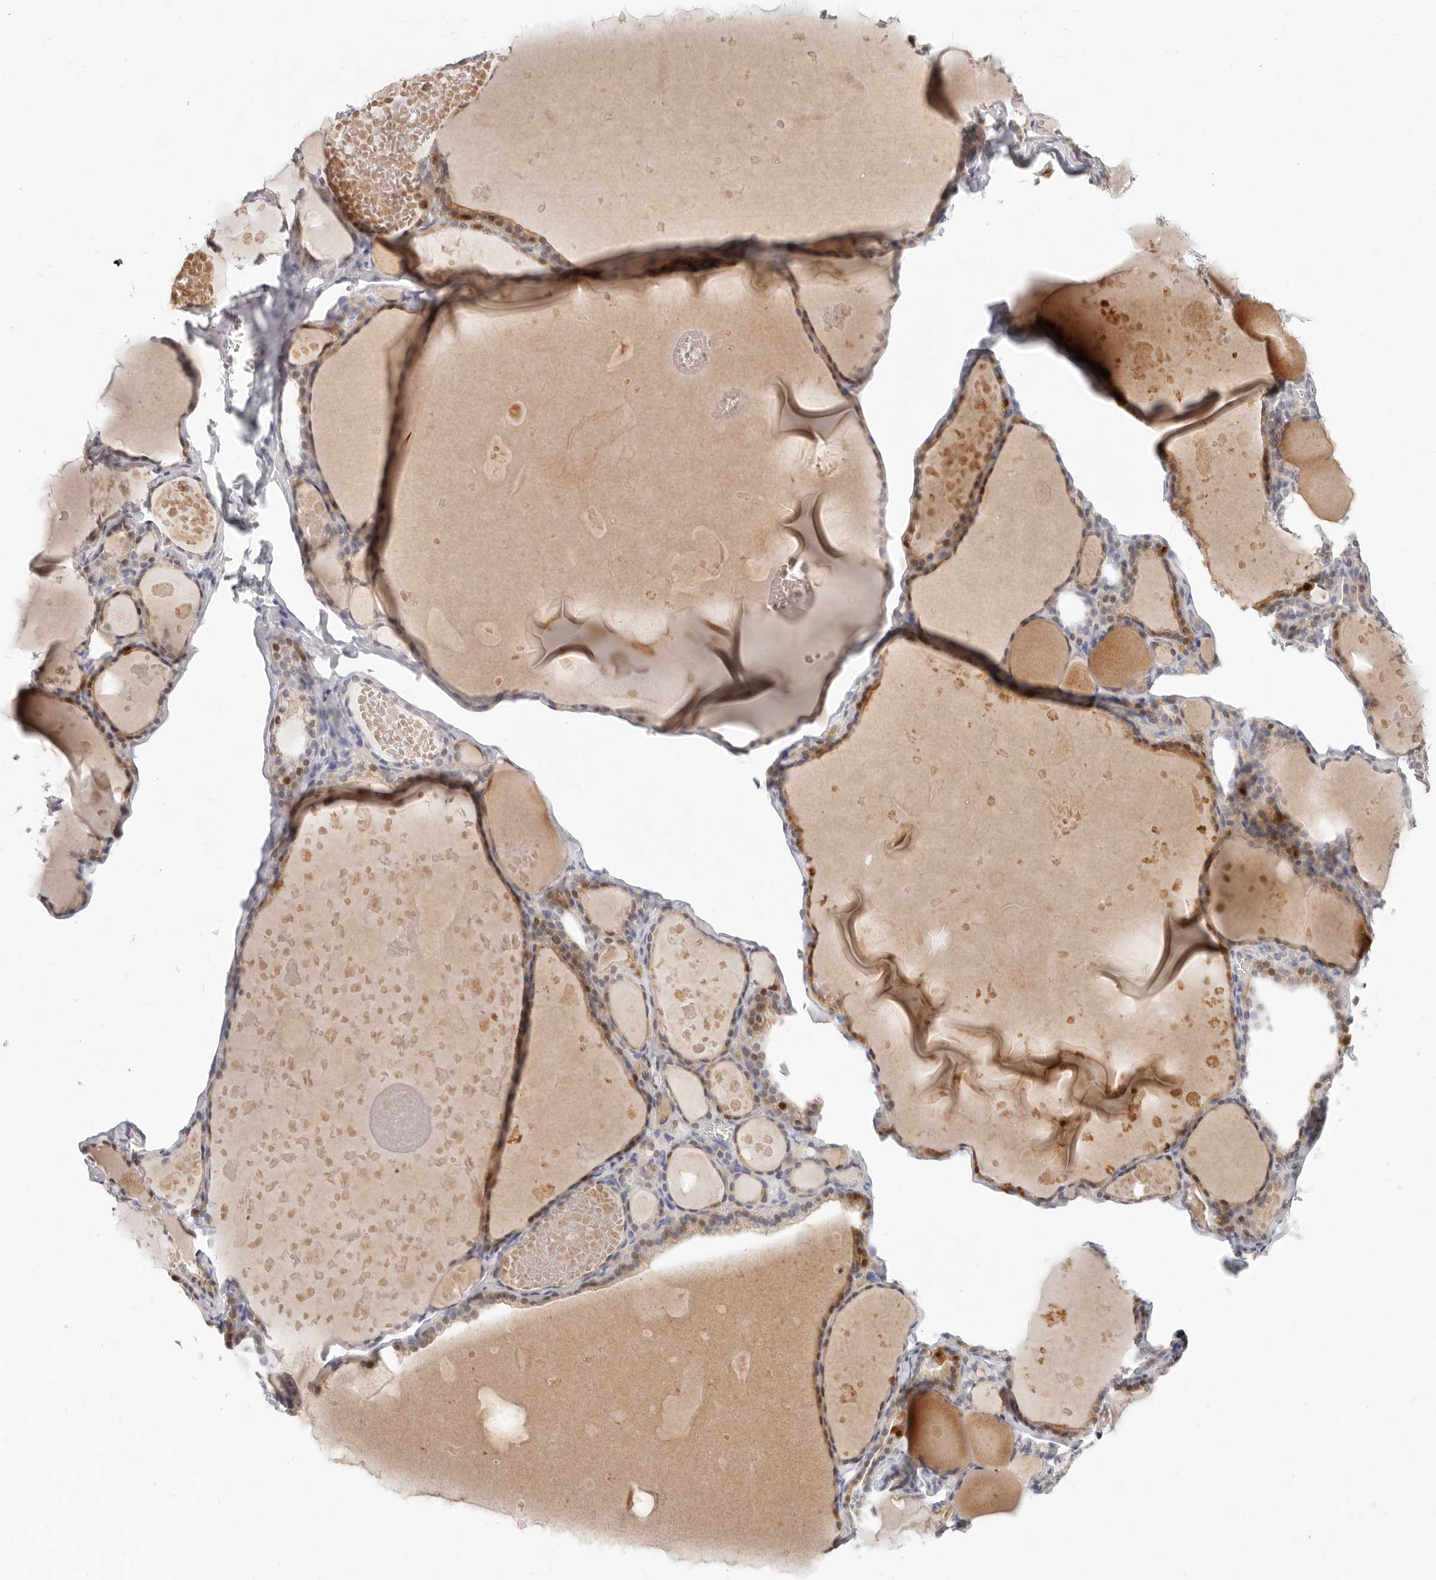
{"staining": {"intensity": "moderate", "quantity": ">75%", "location": "cytoplasmic/membranous,nuclear"}, "tissue": "thyroid gland", "cell_type": "Glandular cells", "image_type": "normal", "snomed": [{"axis": "morphology", "description": "Normal tissue, NOS"}, {"axis": "topography", "description": "Thyroid gland"}], "caption": "This is a photomicrograph of immunohistochemistry staining of unremarkable thyroid gland, which shows moderate positivity in the cytoplasmic/membranous,nuclear of glandular cells.", "gene": "TMEM63B", "patient": {"sex": "male", "age": 56}}